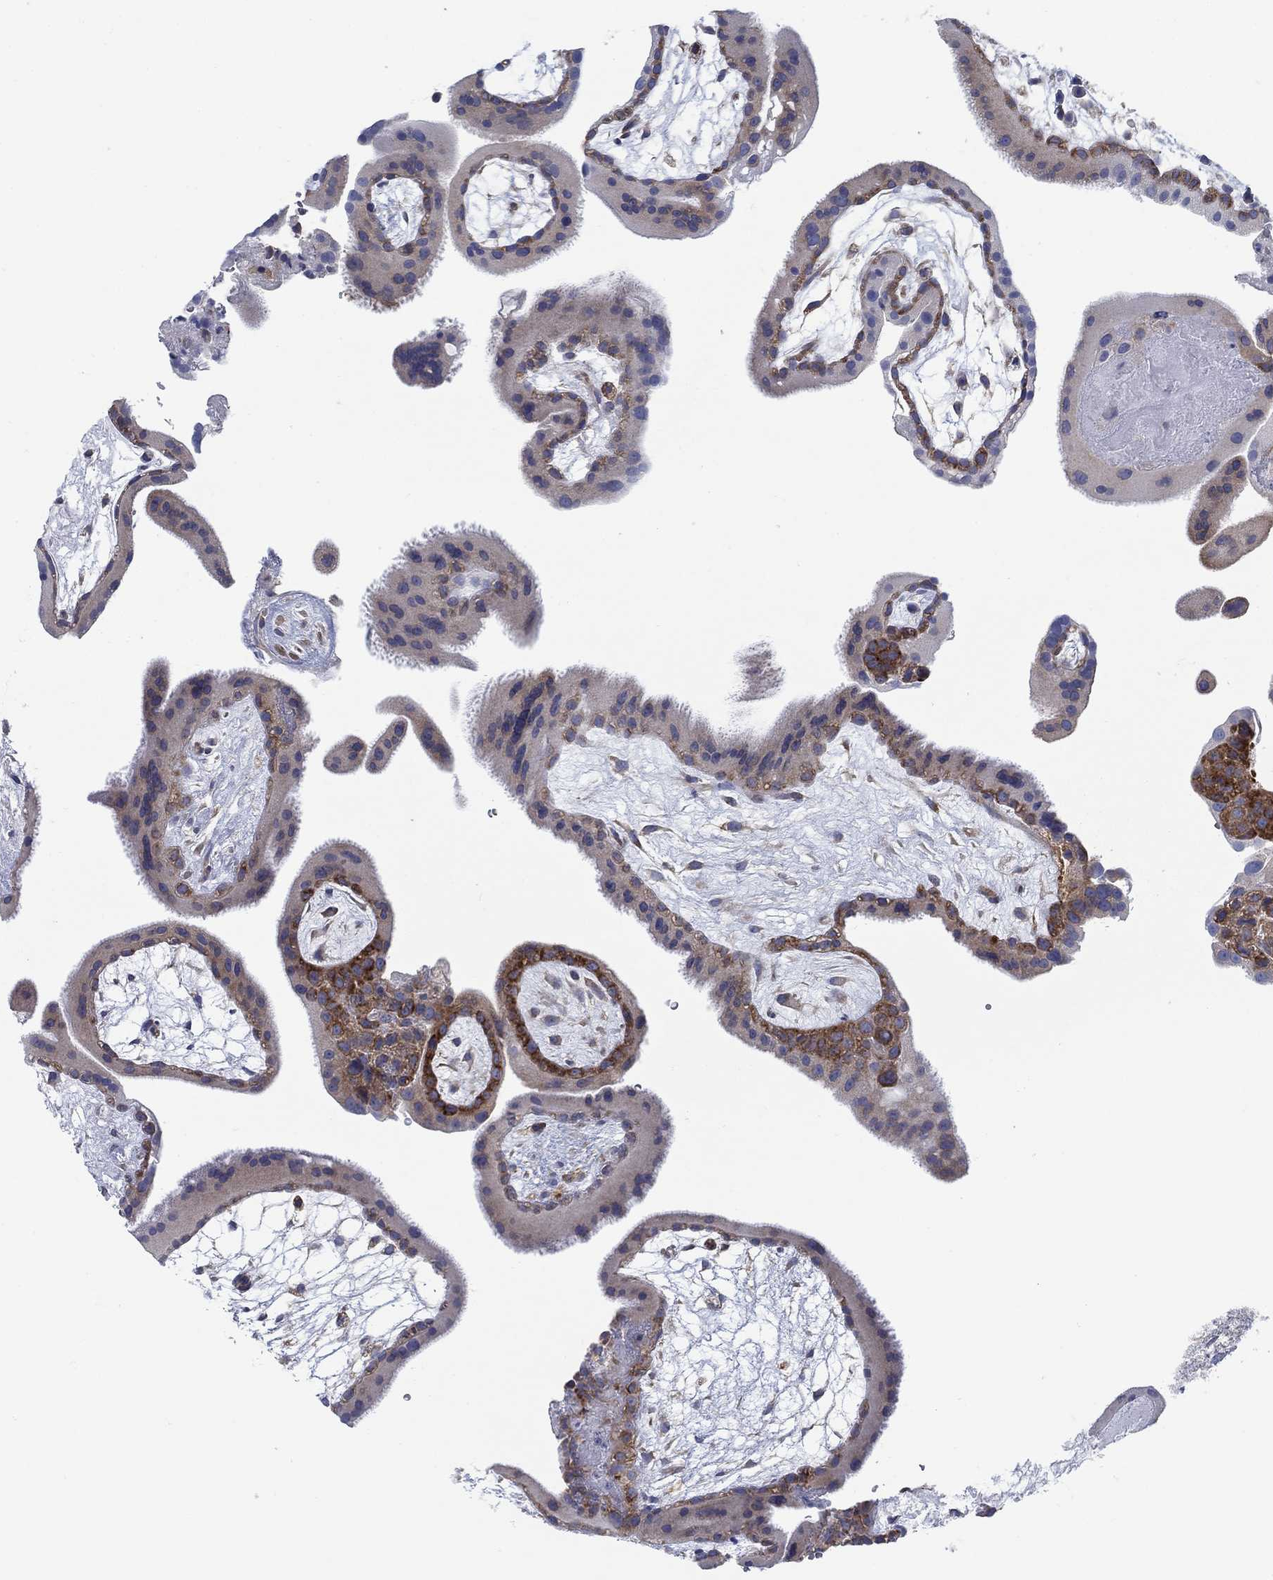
{"staining": {"intensity": "weak", "quantity": ">75%", "location": "cytoplasmic/membranous"}, "tissue": "placenta", "cell_type": "Decidual cells", "image_type": "normal", "snomed": [{"axis": "morphology", "description": "Normal tissue, NOS"}, {"axis": "topography", "description": "Placenta"}], "caption": "Placenta stained with immunohistochemistry displays weak cytoplasmic/membranous positivity in approximately >75% of decidual cells.", "gene": "TMEM59", "patient": {"sex": "female", "age": 19}}